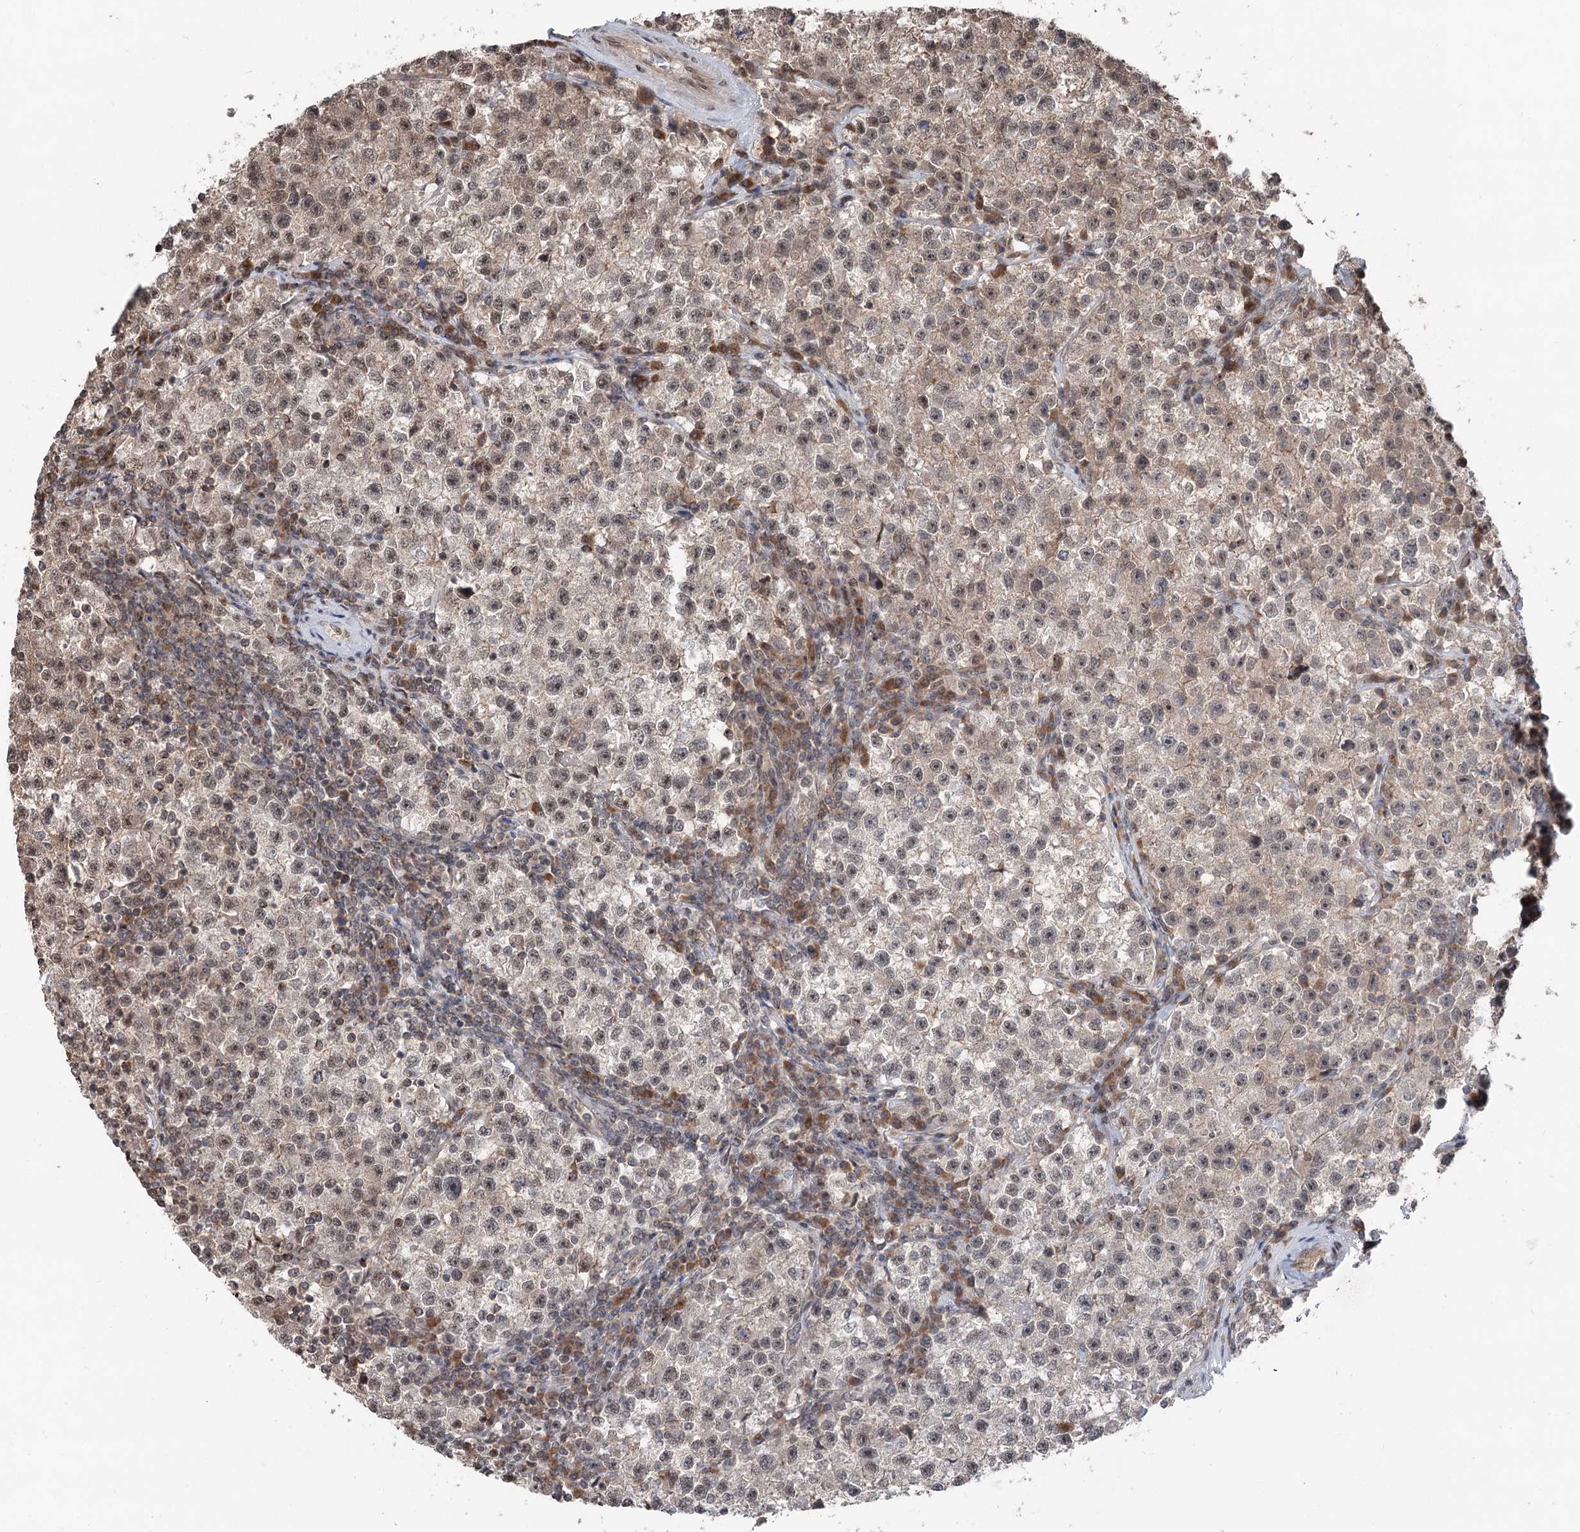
{"staining": {"intensity": "moderate", "quantity": "25%-75%", "location": "nuclear"}, "tissue": "testis cancer", "cell_type": "Tumor cells", "image_type": "cancer", "snomed": [{"axis": "morphology", "description": "Seminoma, NOS"}, {"axis": "topography", "description": "Testis"}], "caption": "Approximately 25%-75% of tumor cells in human seminoma (testis) show moderate nuclear protein positivity as visualized by brown immunohistochemical staining.", "gene": "CCSER2", "patient": {"sex": "male", "age": 22}}